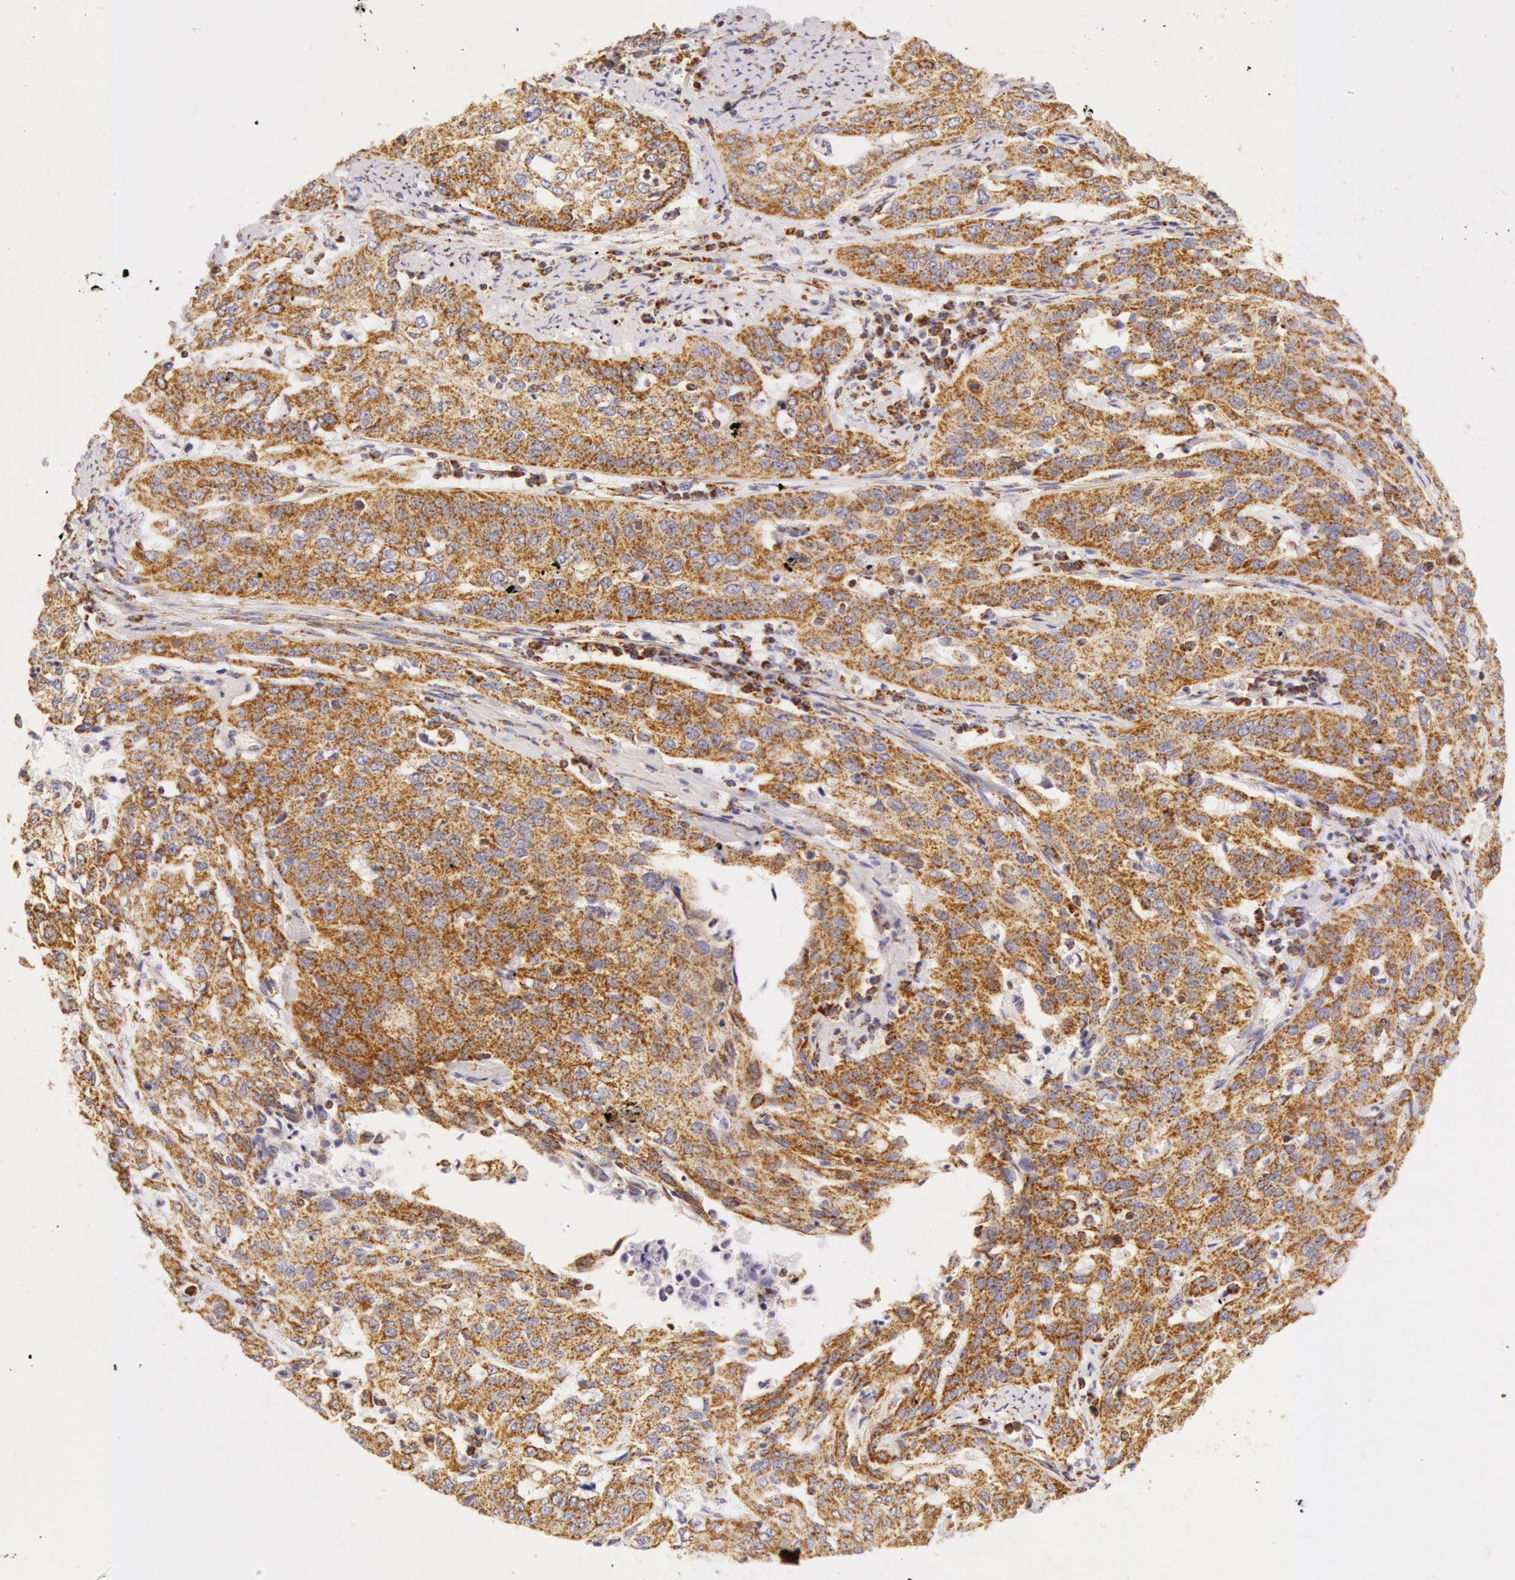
{"staining": {"intensity": "moderate", "quantity": ">75%", "location": "cytoplasmic/membranous"}, "tissue": "cervical cancer", "cell_type": "Tumor cells", "image_type": "cancer", "snomed": [{"axis": "morphology", "description": "Squamous cell carcinoma, NOS"}, {"axis": "topography", "description": "Cervix"}], "caption": "Squamous cell carcinoma (cervical) stained with IHC exhibits moderate cytoplasmic/membranous positivity in approximately >75% of tumor cells. (DAB = brown stain, brightfield microscopy at high magnification).", "gene": "ATP5F1B", "patient": {"sex": "female", "age": 41}}